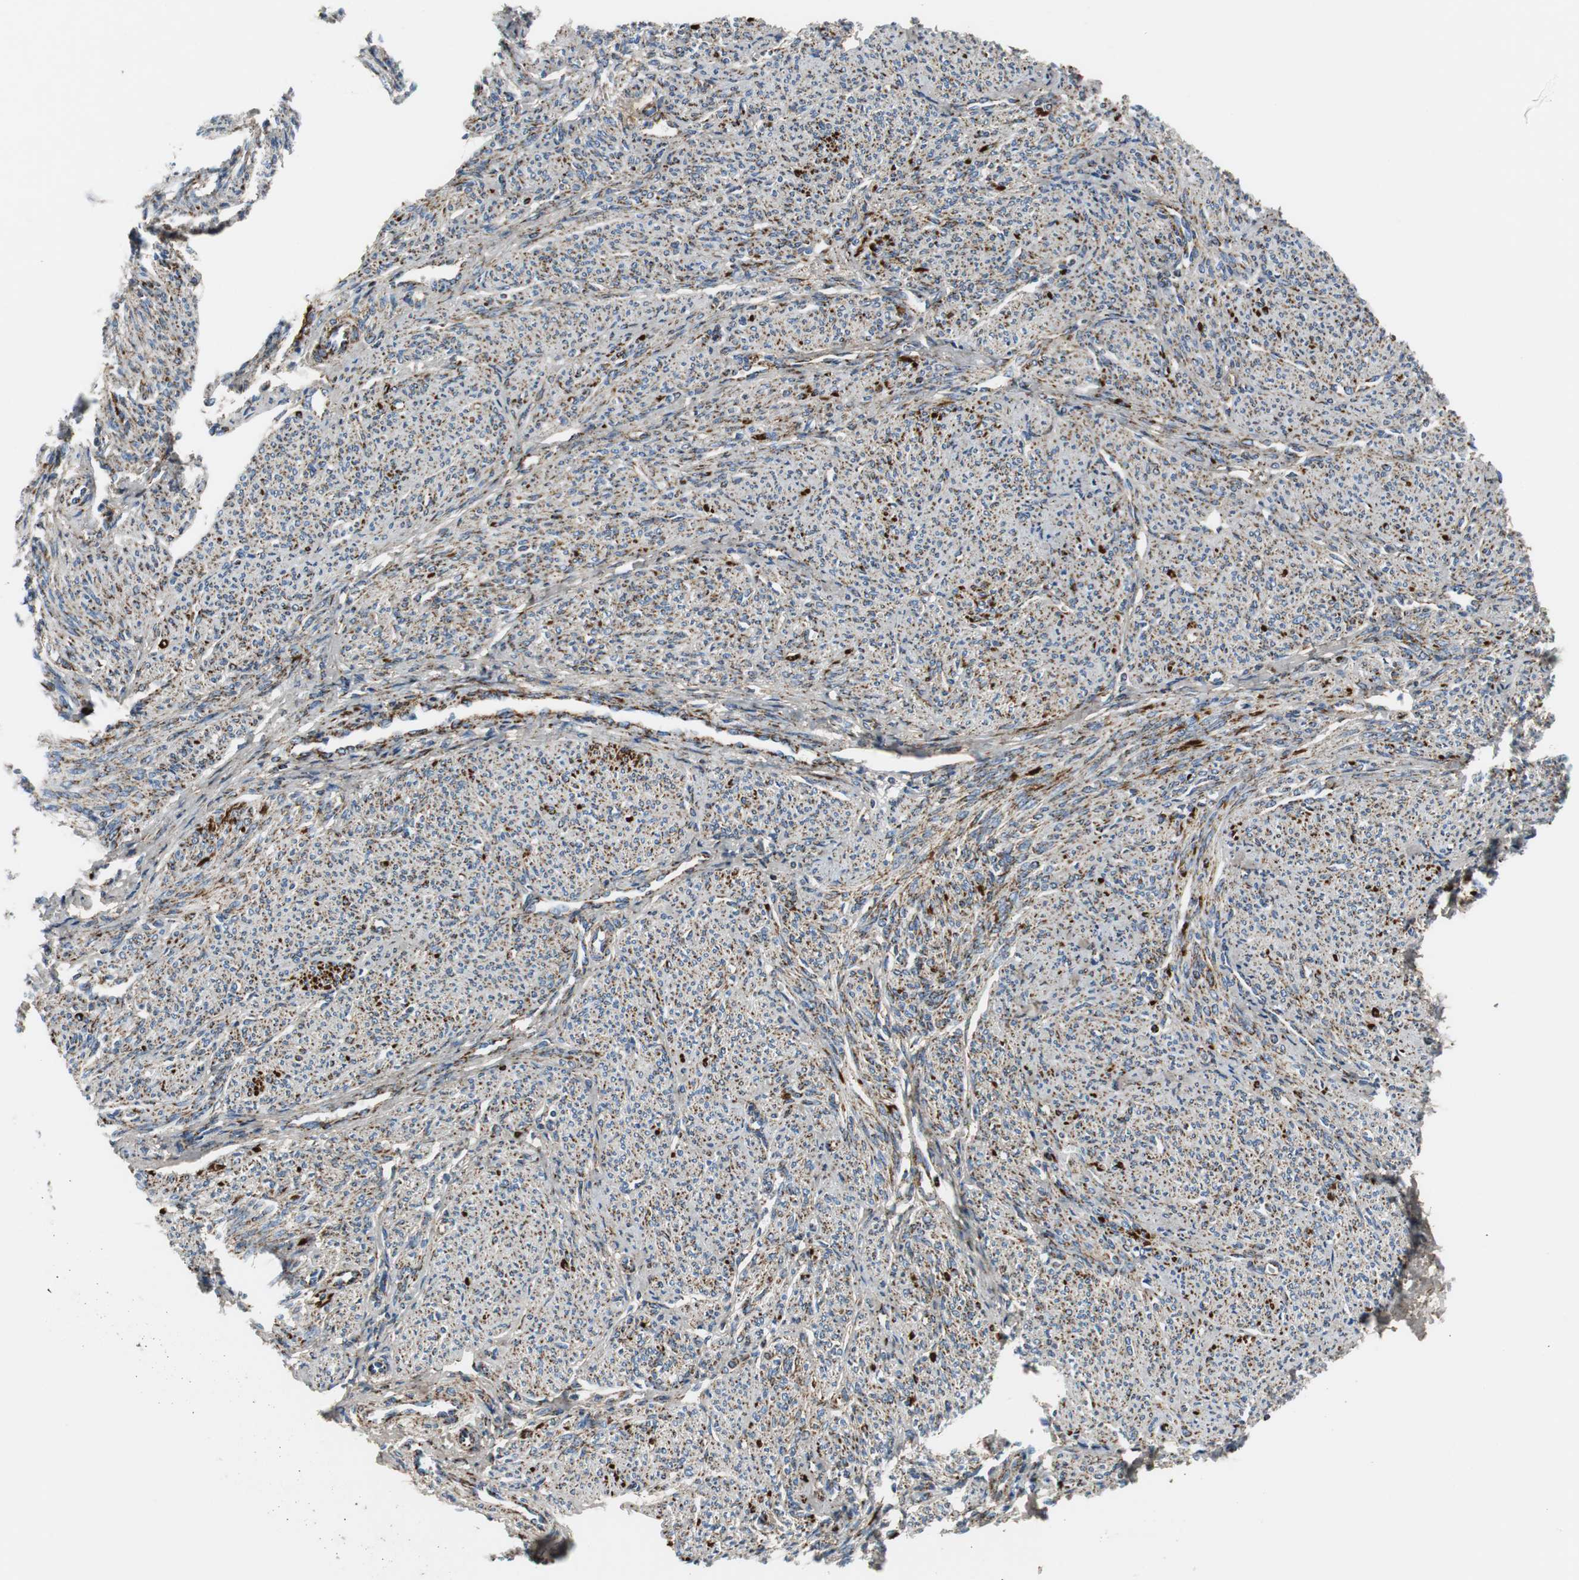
{"staining": {"intensity": "strong", "quantity": "25%-75%", "location": "cytoplasmic/membranous"}, "tissue": "smooth muscle", "cell_type": "Smooth muscle cells", "image_type": "normal", "snomed": [{"axis": "morphology", "description": "Normal tissue, NOS"}, {"axis": "topography", "description": "Smooth muscle"}], "caption": "Protein staining of unremarkable smooth muscle reveals strong cytoplasmic/membranous positivity in approximately 25%-75% of smooth muscle cells. (brown staining indicates protein expression, while blue staining denotes nuclei).", "gene": "C1QTNF7", "patient": {"sex": "female", "age": 65}}